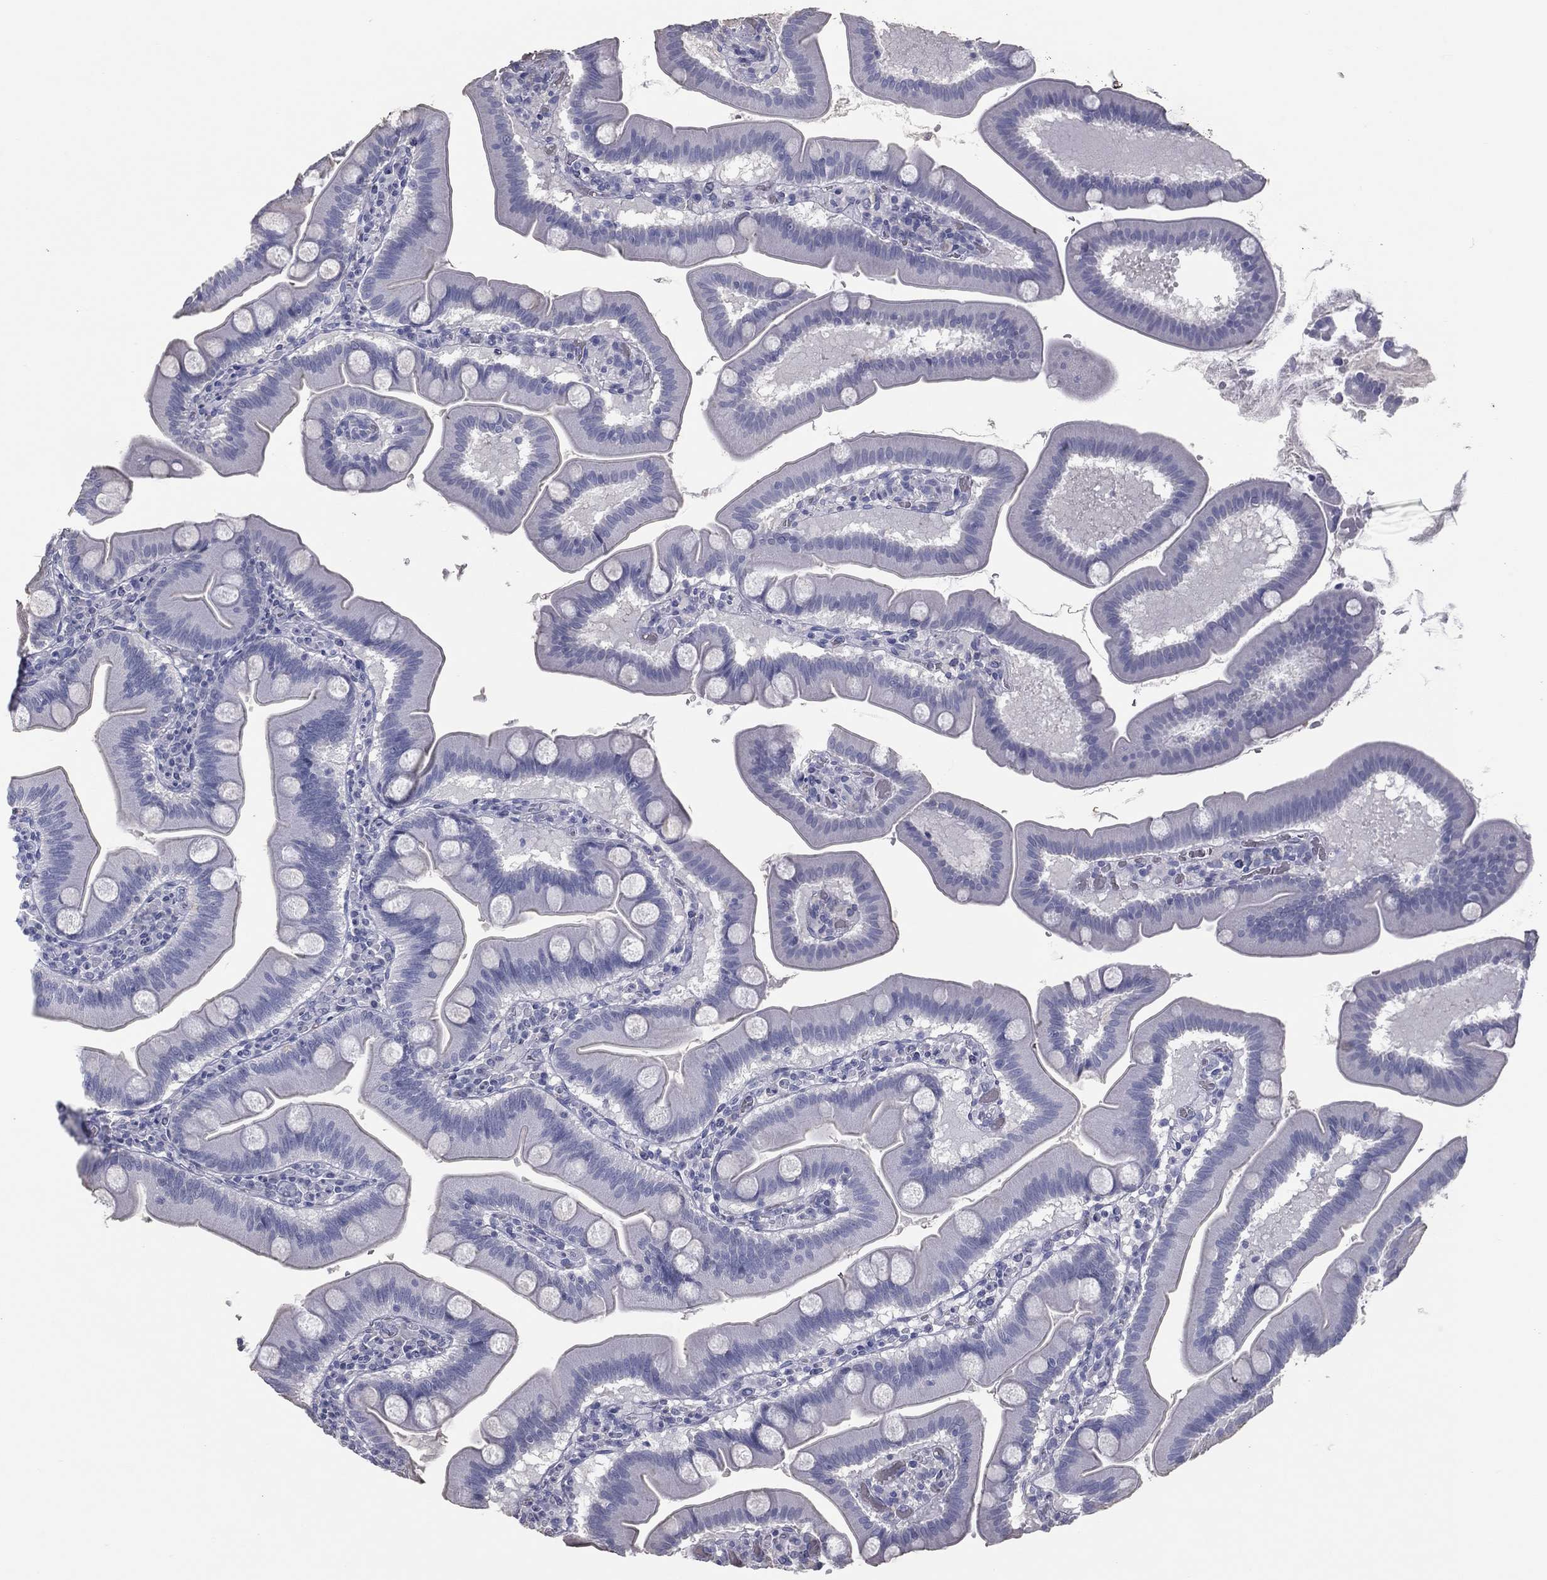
{"staining": {"intensity": "negative", "quantity": "none", "location": "none"}, "tissue": "duodenum", "cell_type": "Glandular cells", "image_type": "normal", "snomed": [{"axis": "morphology", "description": "Normal tissue, NOS"}, {"axis": "topography", "description": "Duodenum"}], "caption": "Micrograph shows no significant protein expression in glandular cells of benign duodenum. The staining is performed using DAB (3,3'-diaminobenzidine) brown chromogen with nuclei counter-stained in using hematoxylin.", "gene": "ESX1", "patient": {"sex": "male", "age": 59}}